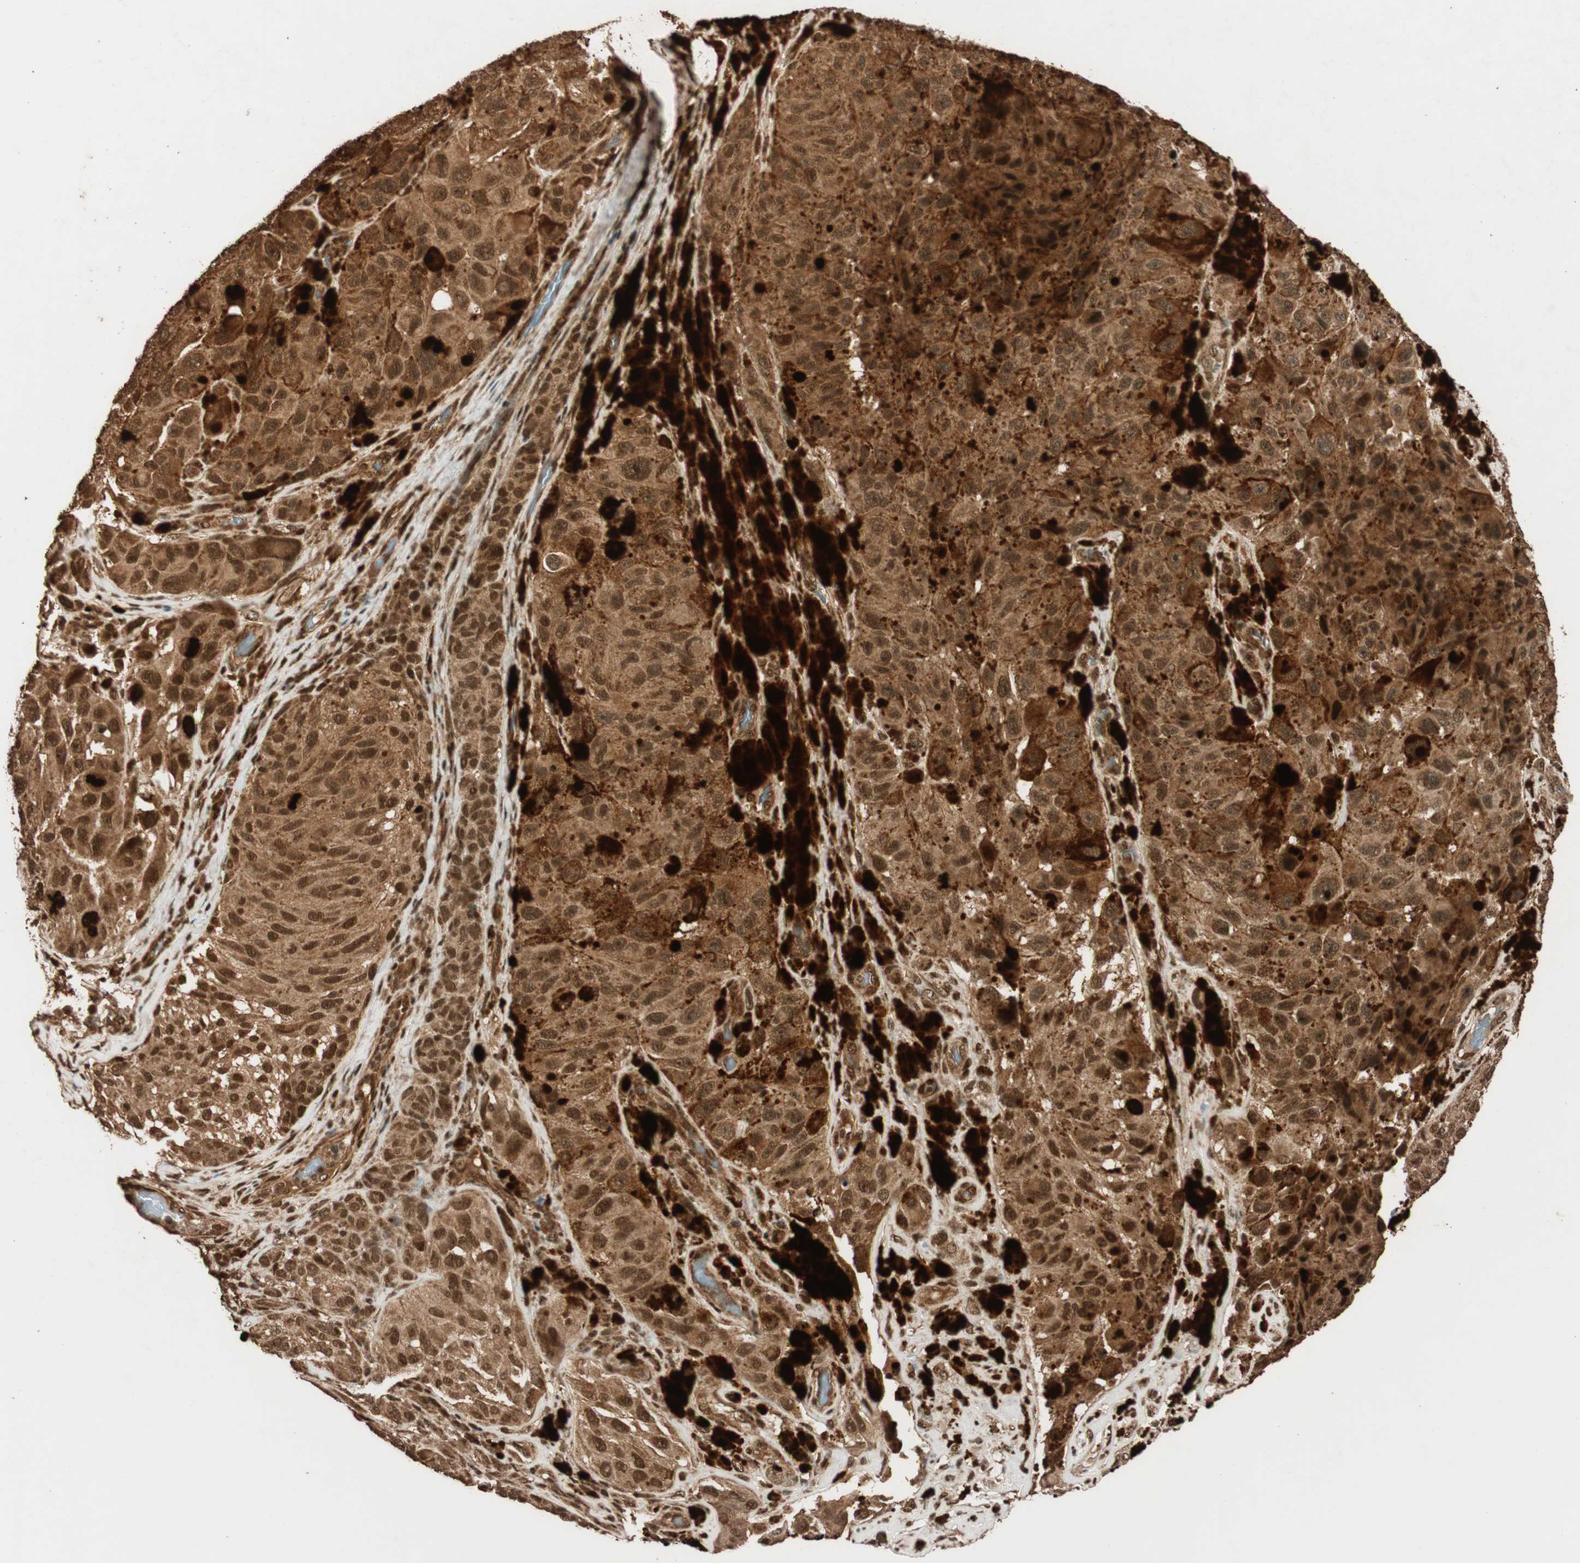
{"staining": {"intensity": "strong", "quantity": ">75%", "location": "cytoplasmic/membranous,nuclear"}, "tissue": "melanoma", "cell_type": "Tumor cells", "image_type": "cancer", "snomed": [{"axis": "morphology", "description": "Malignant melanoma, NOS"}, {"axis": "topography", "description": "Skin"}], "caption": "Protein analysis of malignant melanoma tissue demonstrates strong cytoplasmic/membranous and nuclear expression in approximately >75% of tumor cells.", "gene": "ALKBH5", "patient": {"sex": "female", "age": 73}}